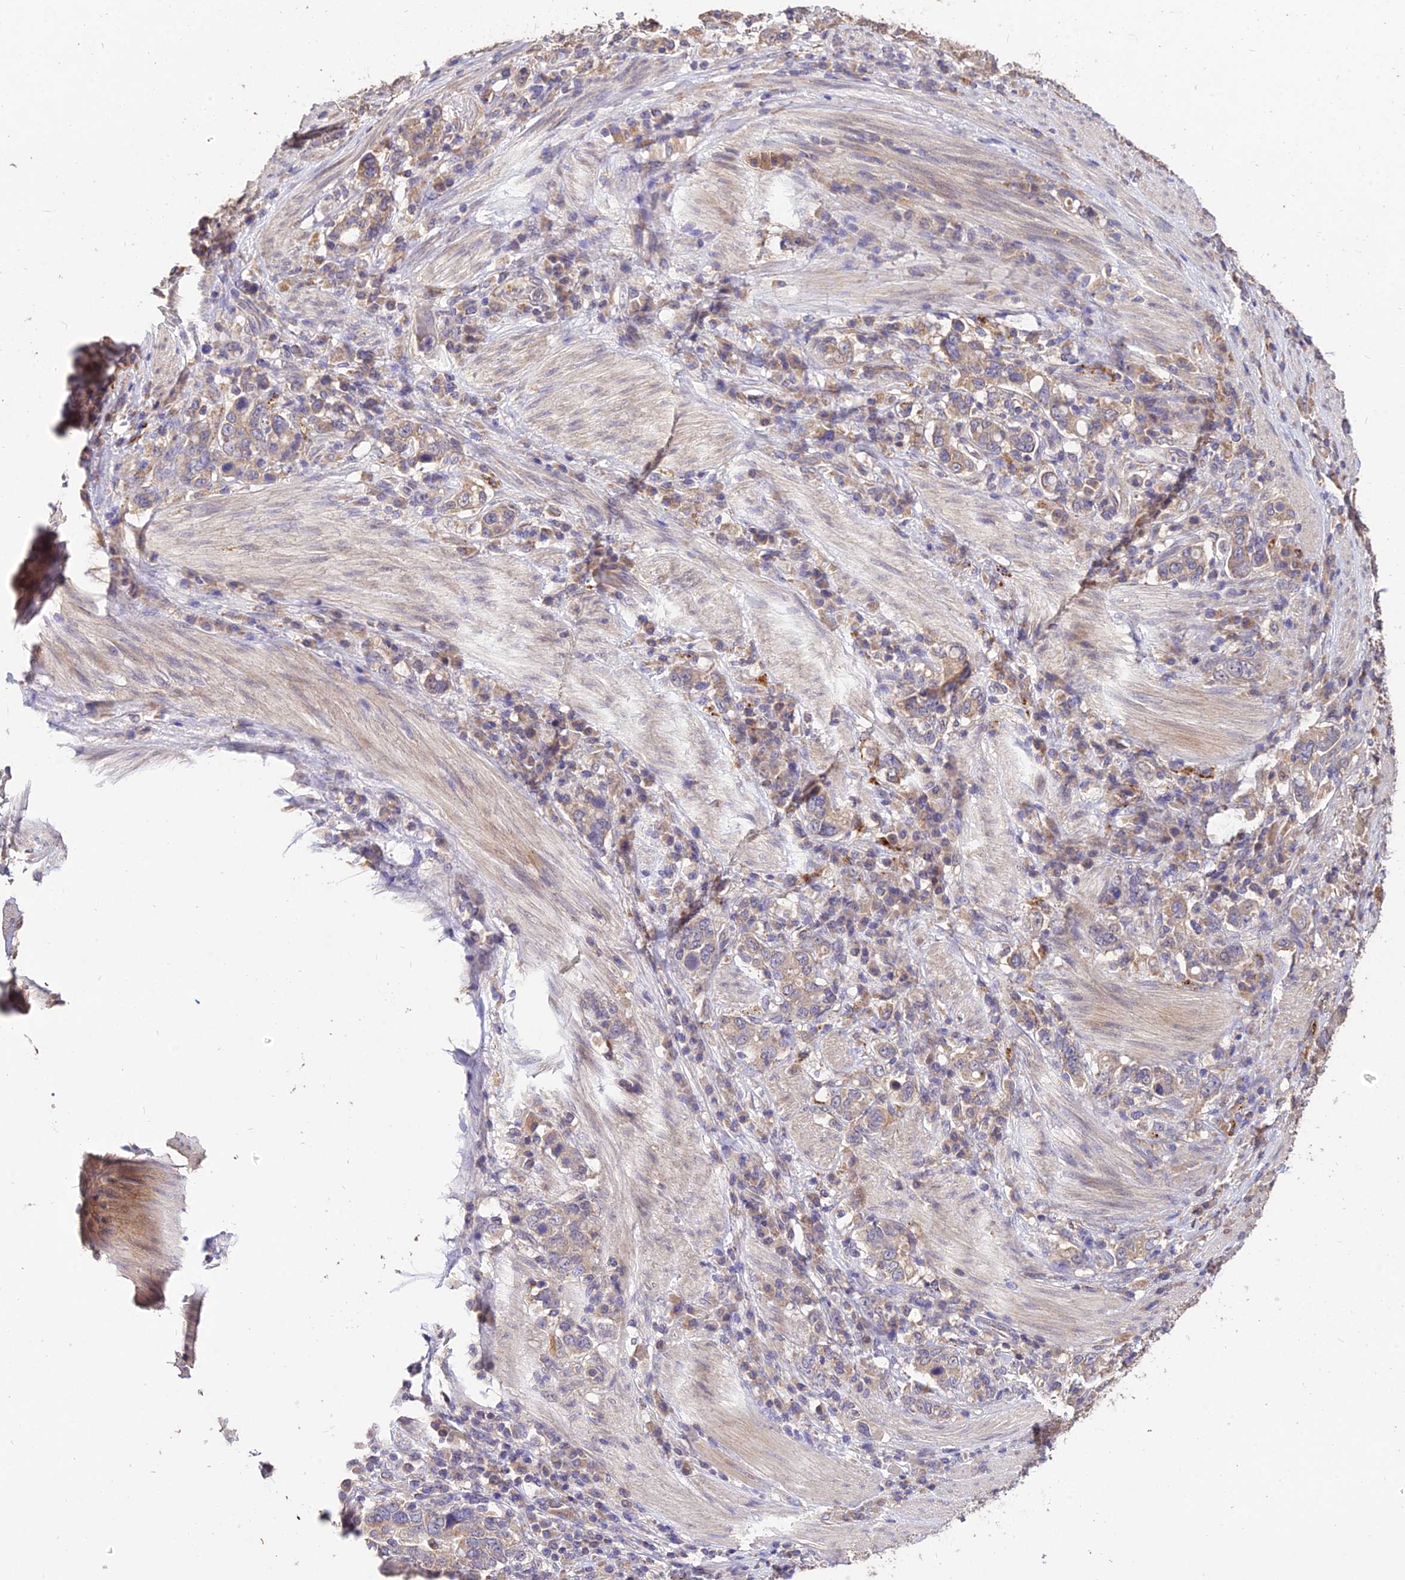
{"staining": {"intensity": "weak", "quantity": ">75%", "location": "cytoplasmic/membranous"}, "tissue": "stomach cancer", "cell_type": "Tumor cells", "image_type": "cancer", "snomed": [{"axis": "morphology", "description": "Adenocarcinoma, NOS"}, {"axis": "topography", "description": "Stomach, upper"}, {"axis": "topography", "description": "Stomach"}], "caption": "Immunohistochemical staining of human stomach adenocarcinoma demonstrates low levels of weak cytoplasmic/membranous staining in approximately >75% of tumor cells.", "gene": "SDHD", "patient": {"sex": "male", "age": 62}}